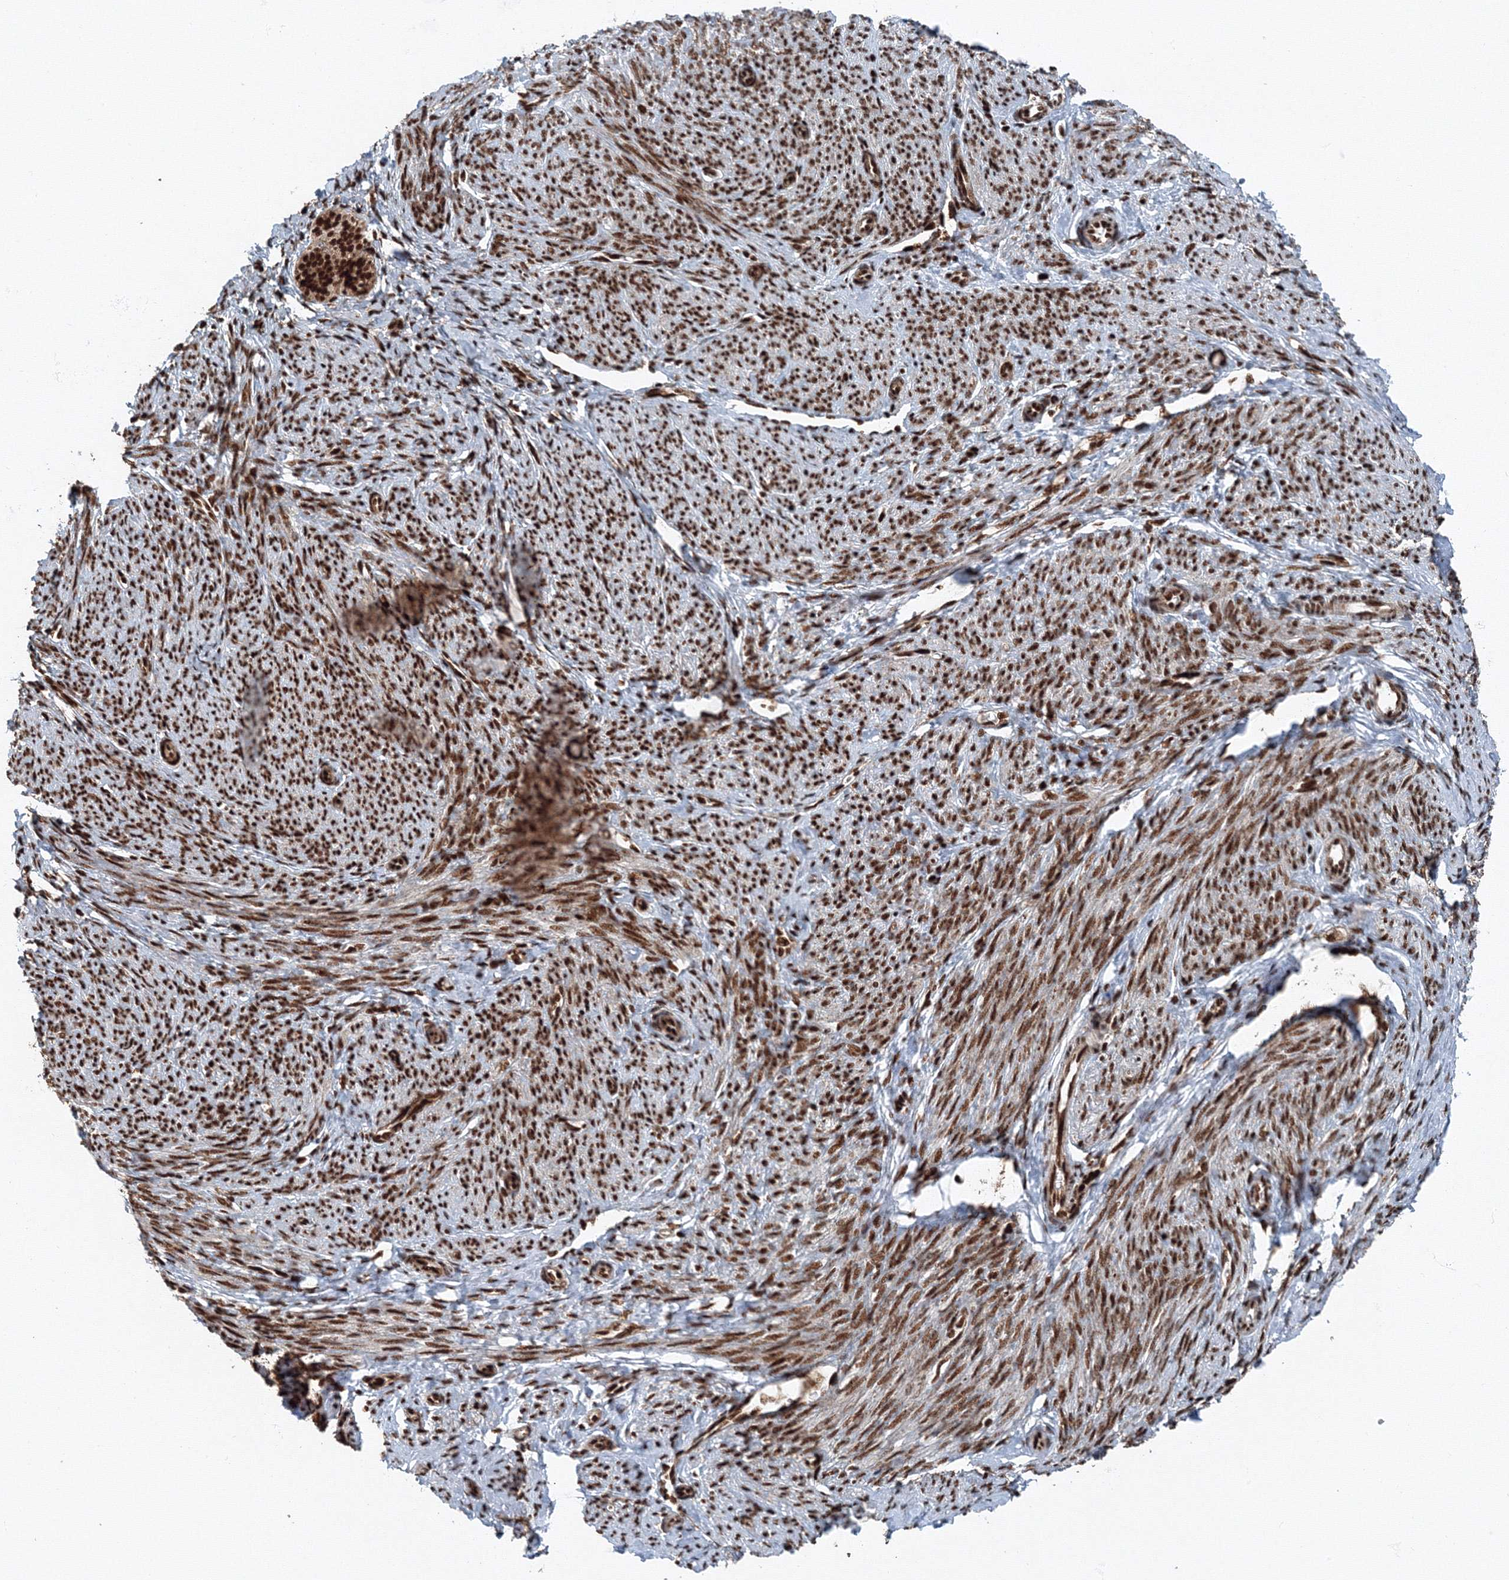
{"staining": {"intensity": "strong", "quantity": ">75%", "location": "nuclear"}, "tissue": "endometrium", "cell_type": "Cells in endometrial stroma", "image_type": "normal", "snomed": [{"axis": "morphology", "description": "Normal tissue, NOS"}, {"axis": "topography", "description": "Endometrium"}], "caption": "A high amount of strong nuclear positivity is identified in approximately >75% of cells in endometrial stroma in benign endometrium.", "gene": "SNRPC", "patient": {"sex": "female", "age": 72}}